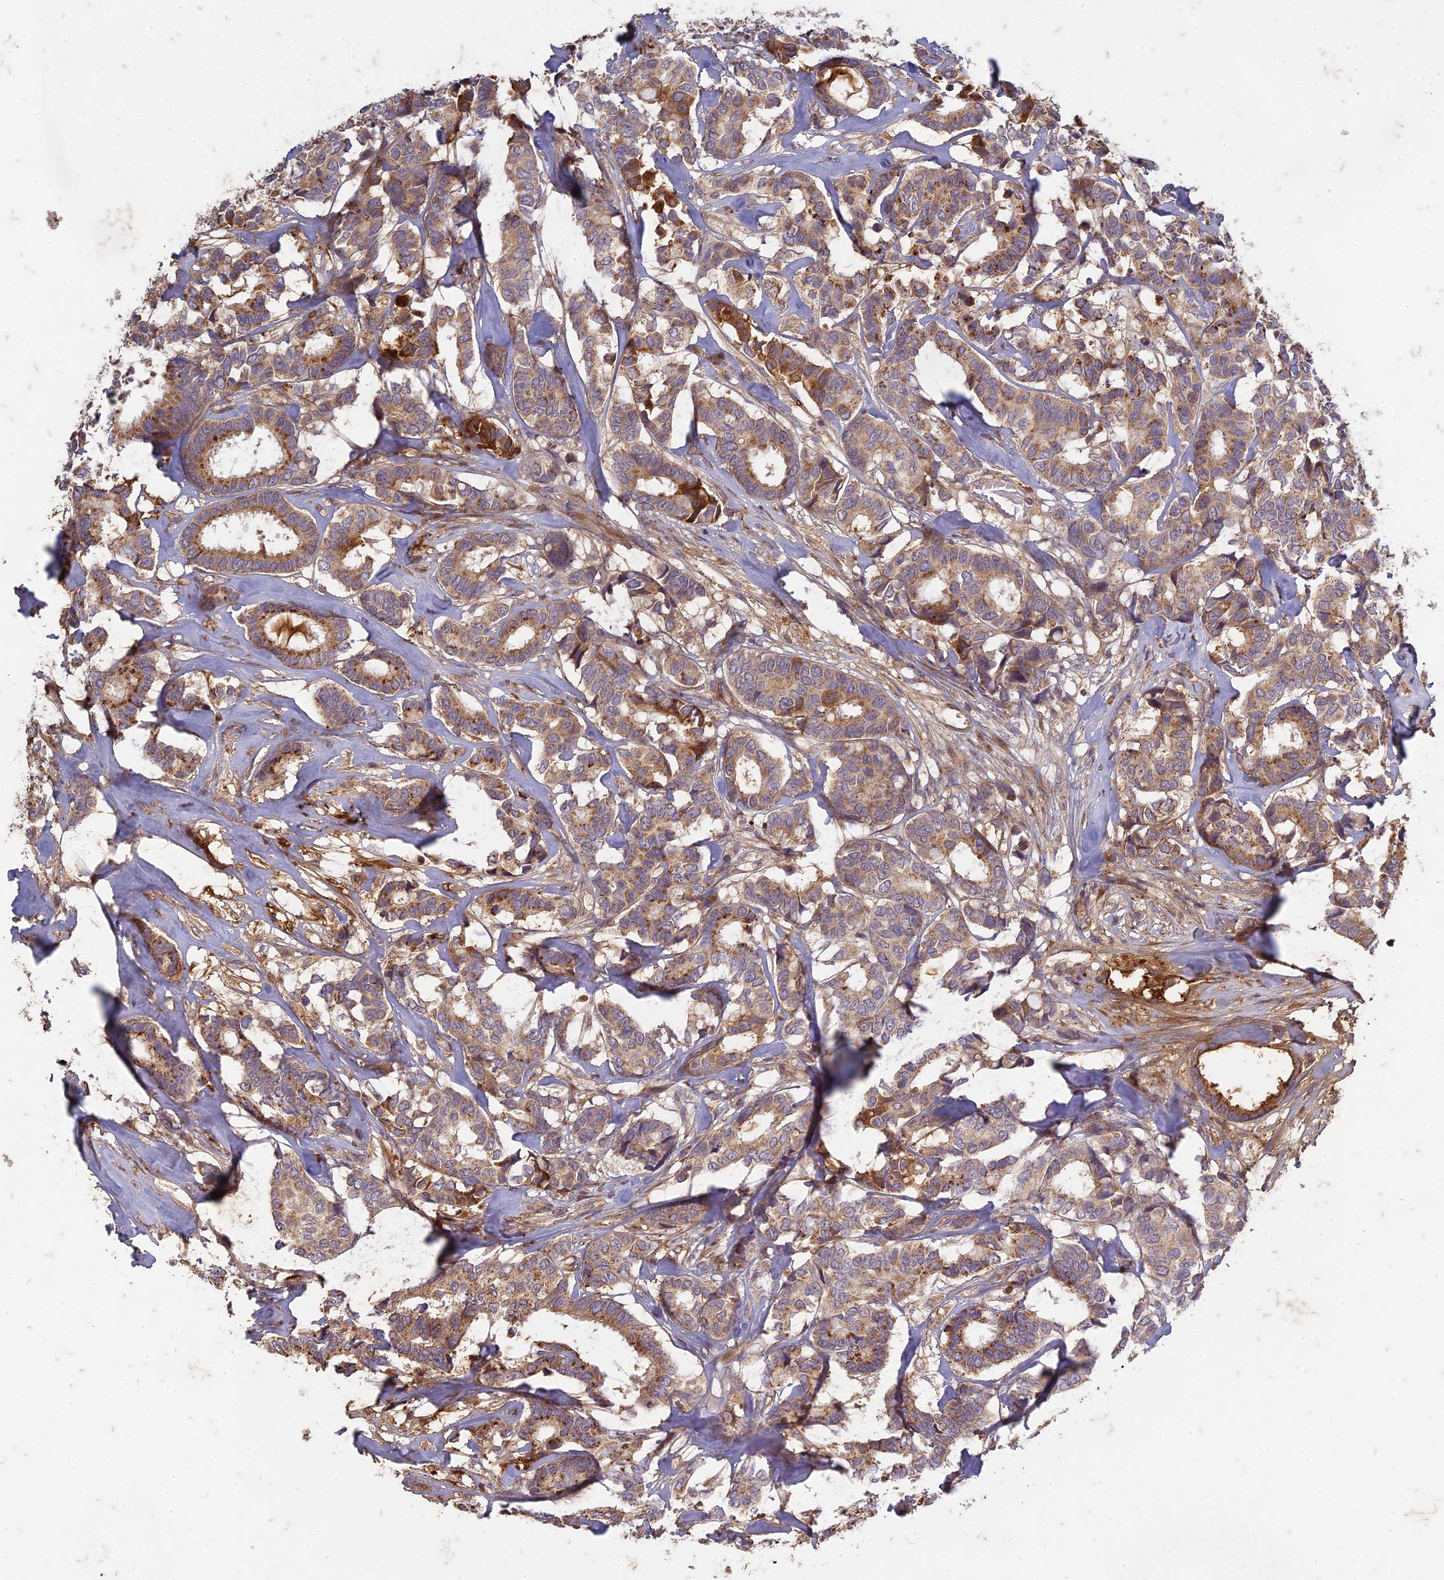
{"staining": {"intensity": "moderate", "quantity": ">75%", "location": "cytoplasmic/membranous"}, "tissue": "breast cancer", "cell_type": "Tumor cells", "image_type": "cancer", "snomed": [{"axis": "morphology", "description": "Duct carcinoma"}, {"axis": "topography", "description": "Breast"}], "caption": "A brown stain highlights moderate cytoplasmic/membranous expression of a protein in human intraductal carcinoma (breast) tumor cells. (DAB (3,3'-diaminobenzidine) = brown stain, brightfield microscopy at high magnification).", "gene": "TCF25", "patient": {"sex": "female", "age": 87}}